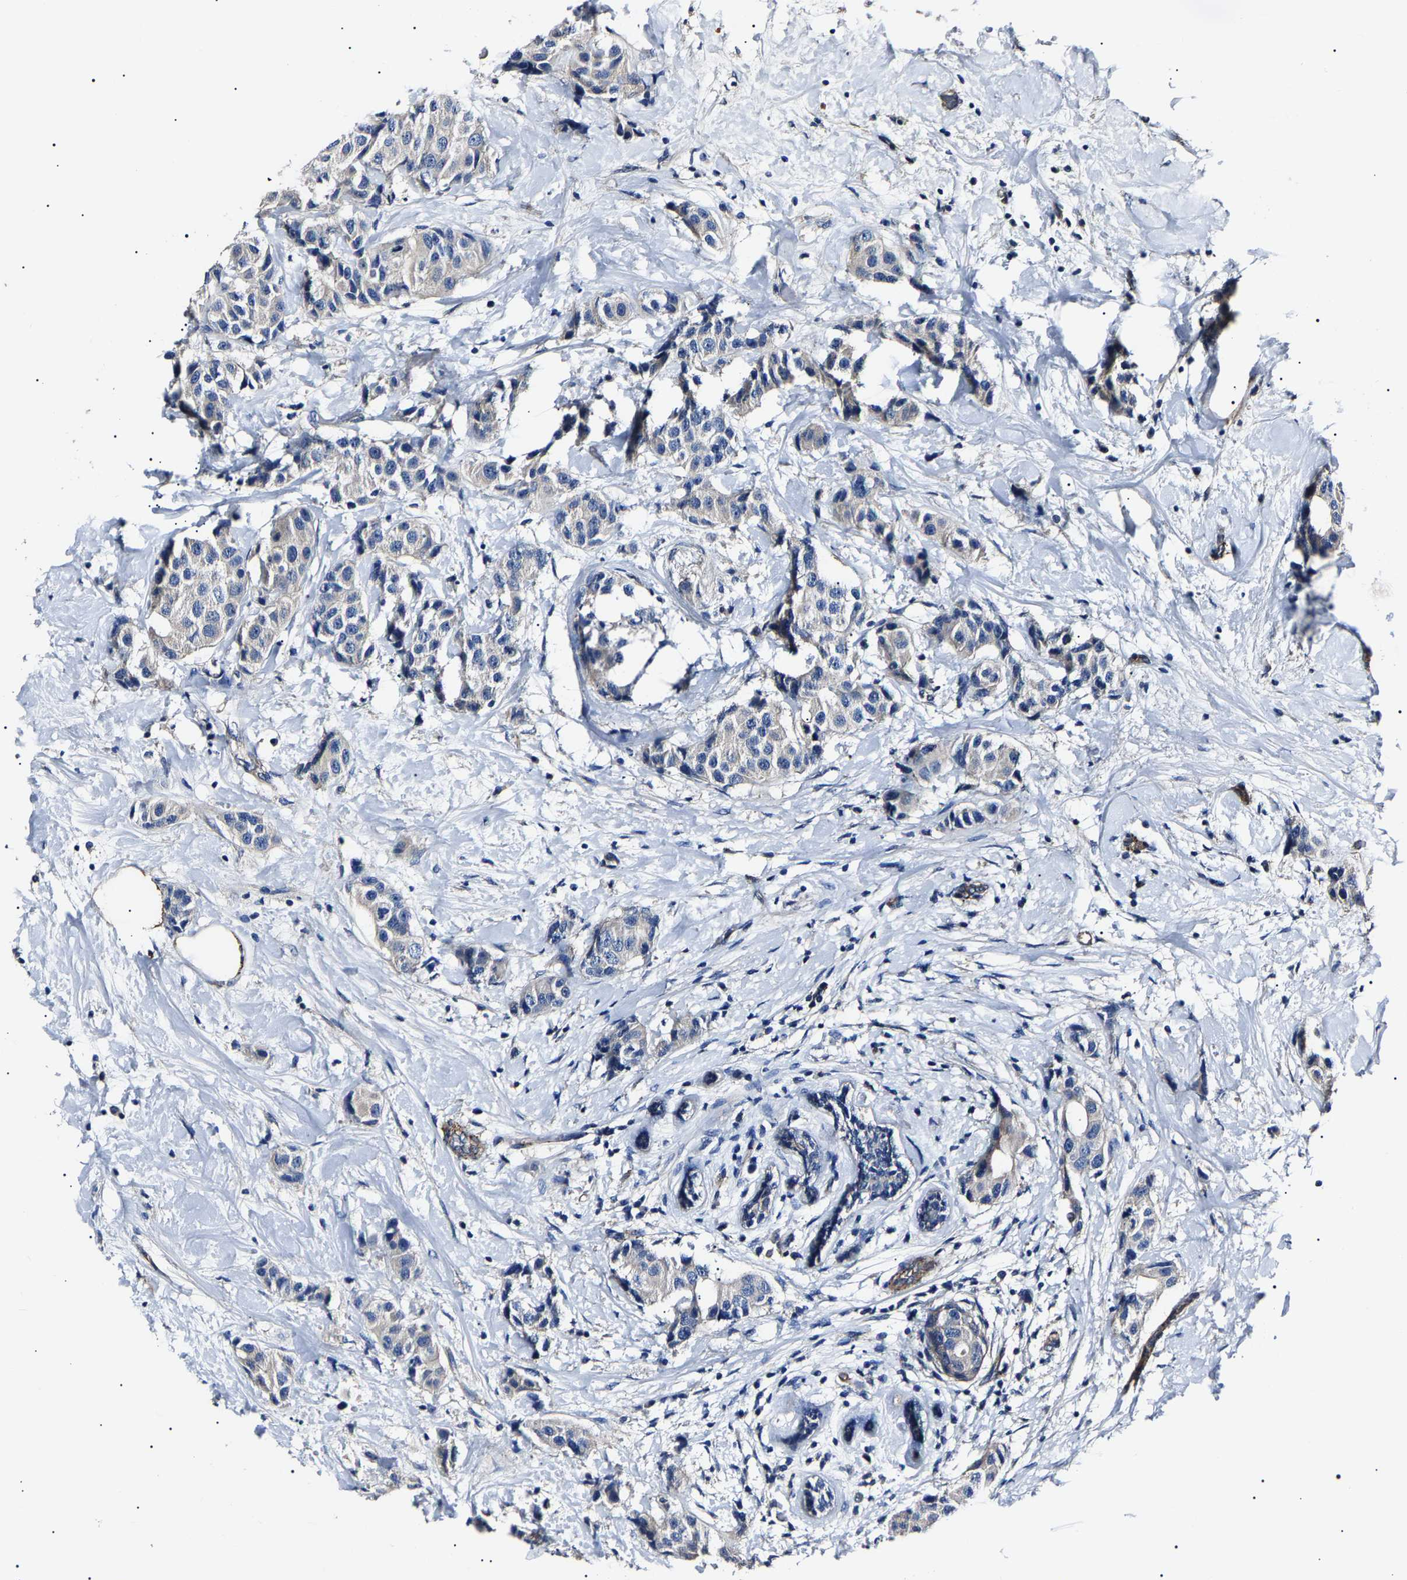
{"staining": {"intensity": "negative", "quantity": "none", "location": "none"}, "tissue": "breast cancer", "cell_type": "Tumor cells", "image_type": "cancer", "snomed": [{"axis": "morphology", "description": "Normal tissue, NOS"}, {"axis": "morphology", "description": "Duct carcinoma"}, {"axis": "topography", "description": "Breast"}], "caption": "Tumor cells are negative for brown protein staining in breast cancer (intraductal carcinoma). (DAB (3,3'-diaminobenzidine) immunohistochemistry with hematoxylin counter stain).", "gene": "KLHL42", "patient": {"sex": "female", "age": 39}}